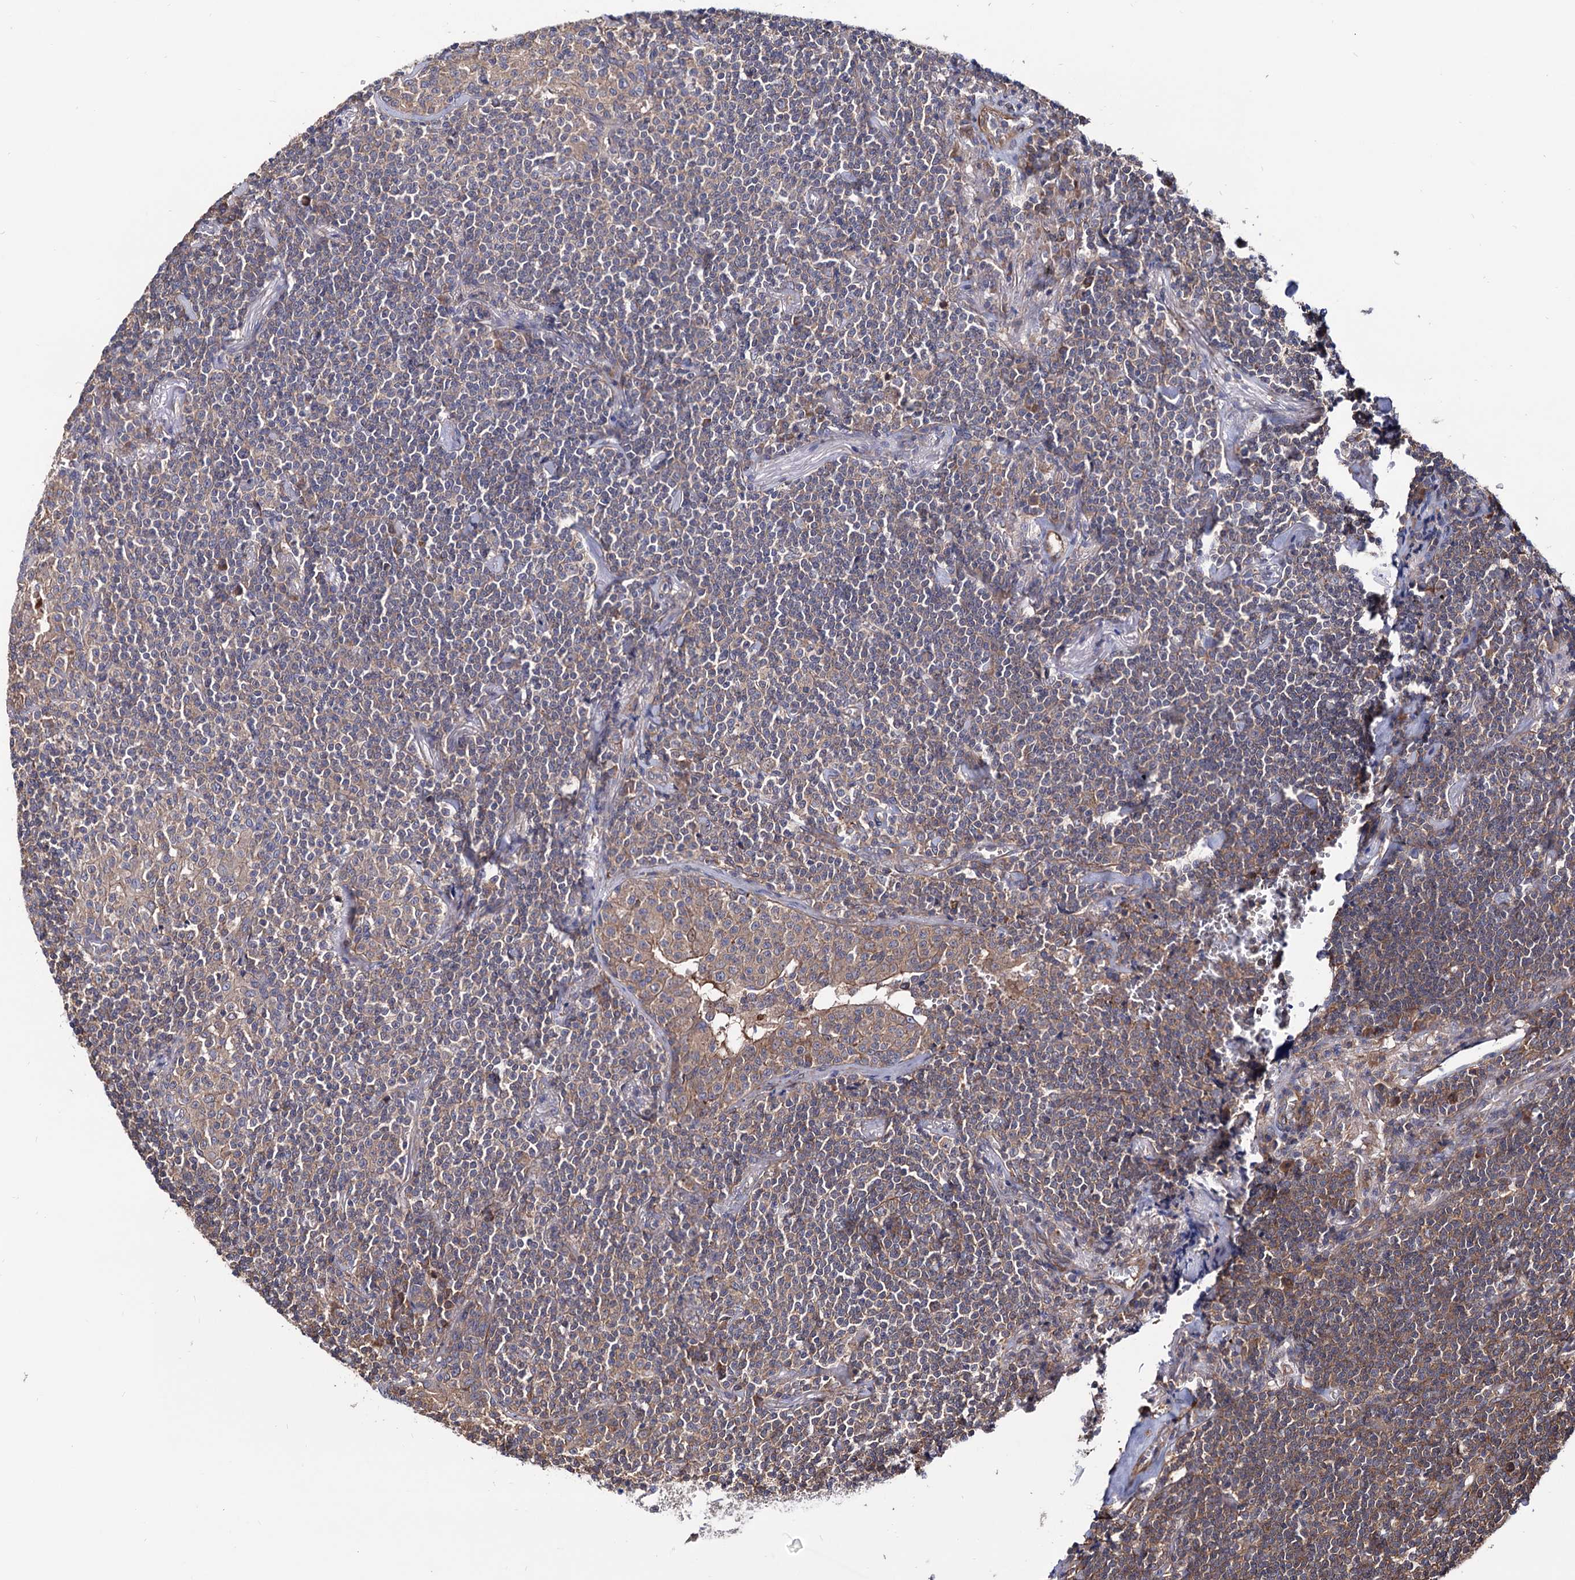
{"staining": {"intensity": "weak", "quantity": "25%-75%", "location": "cytoplasmic/membranous"}, "tissue": "lymphoma", "cell_type": "Tumor cells", "image_type": "cancer", "snomed": [{"axis": "morphology", "description": "Malignant lymphoma, non-Hodgkin's type, Low grade"}, {"axis": "topography", "description": "Lung"}], "caption": "Immunohistochemistry of lymphoma displays low levels of weak cytoplasmic/membranous staining in about 25%-75% of tumor cells.", "gene": "FERMT2", "patient": {"sex": "female", "age": 71}}